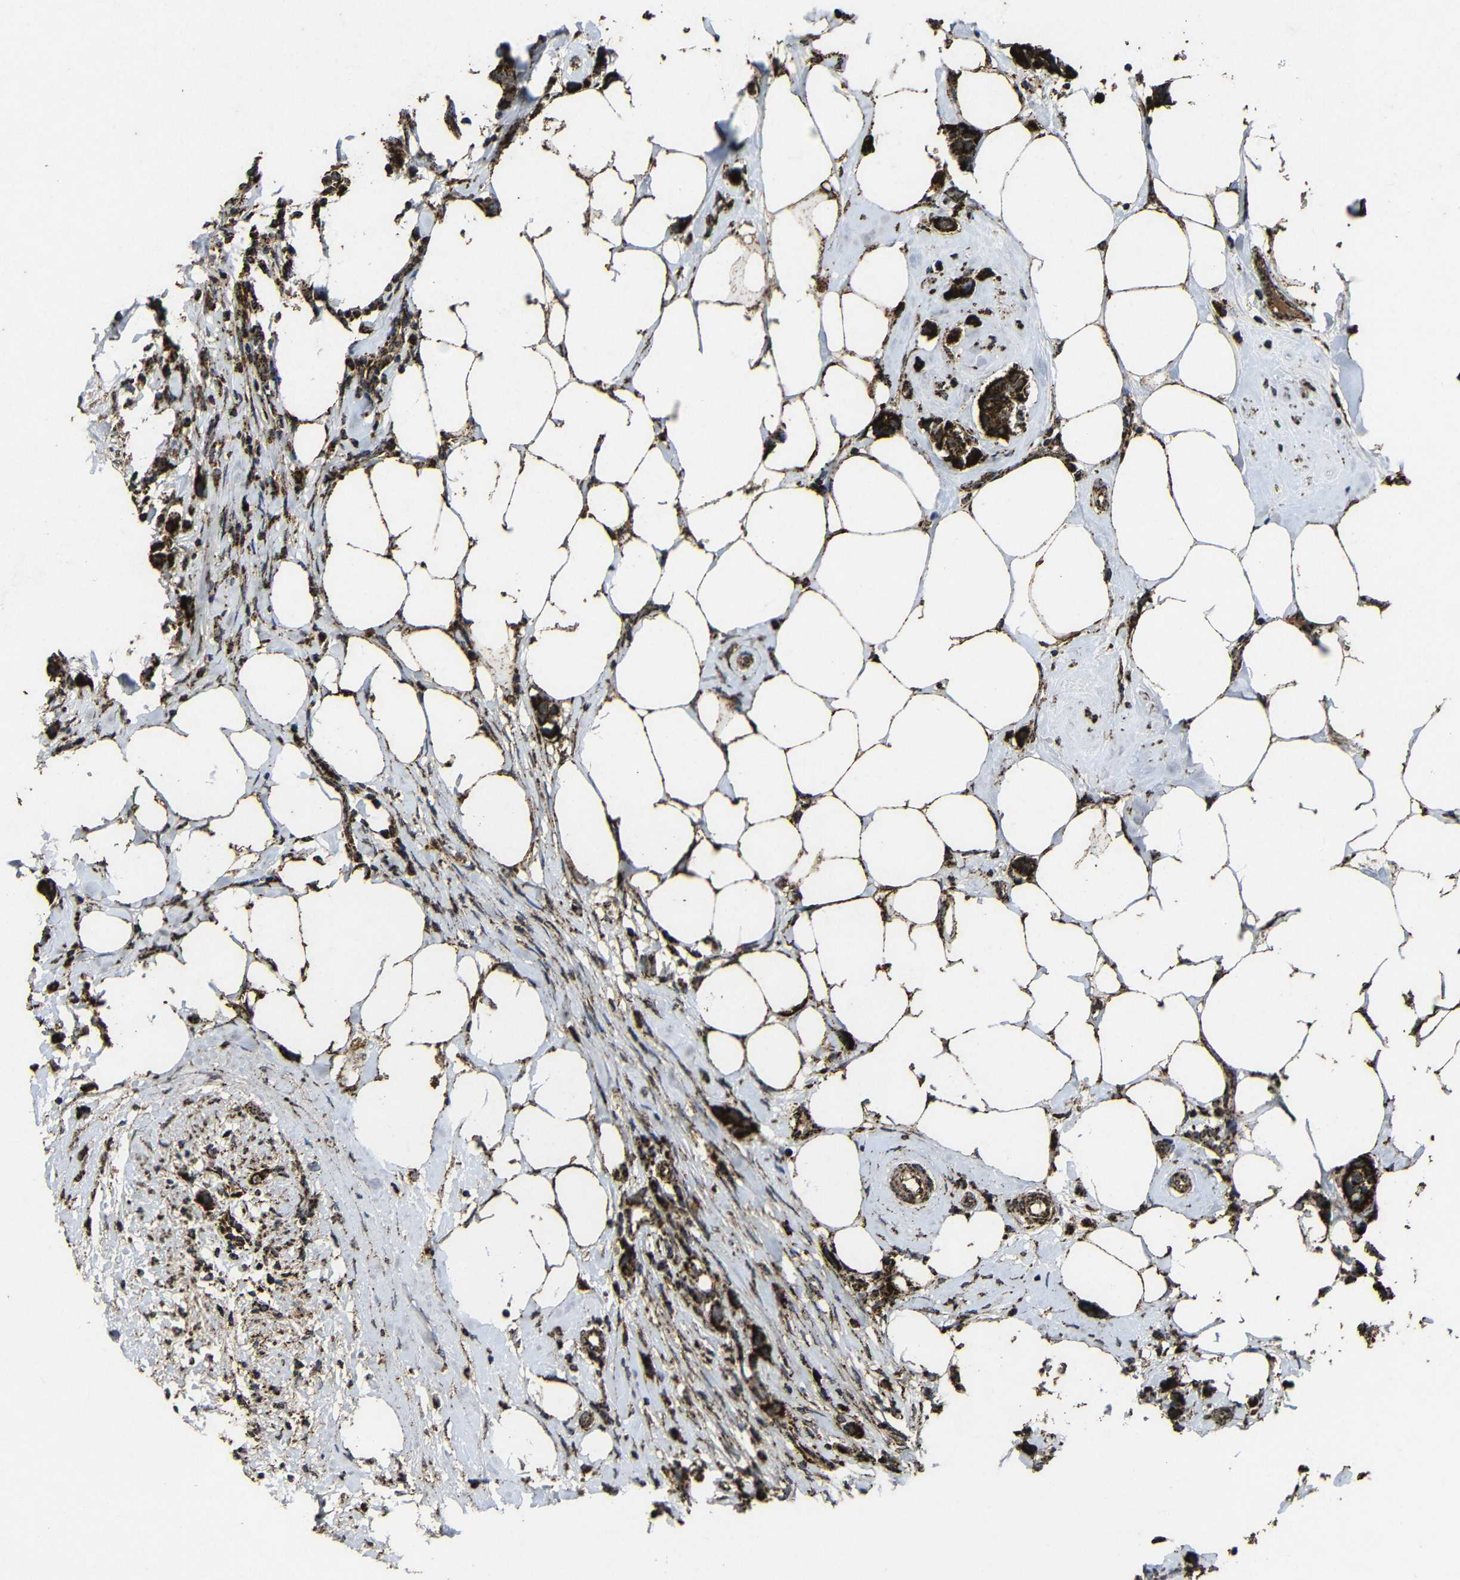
{"staining": {"intensity": "strong", "quantity": ">75%", "location": "cytoplasmic/membranous"}, "tissue": "breast cancer", "cell_type": "Tumor cells", "image_type": "cancer", "snomed": [{"axis": "morphology", "description": "Normal tissue, NOS"}, {"axis": "morphology", "description": "Duct carcinoma"}, {"axis": "topography", "description": "Breast"}], "caption": "IHC (DAB) staining of infiltrating ductal carcinoma (breast) exhibits strong cytoplasmic/membranous protein expression in about >75% of tumor cells.", "gene": "ATP5F1A", "patient": {"sex": "female", "age": 50}}